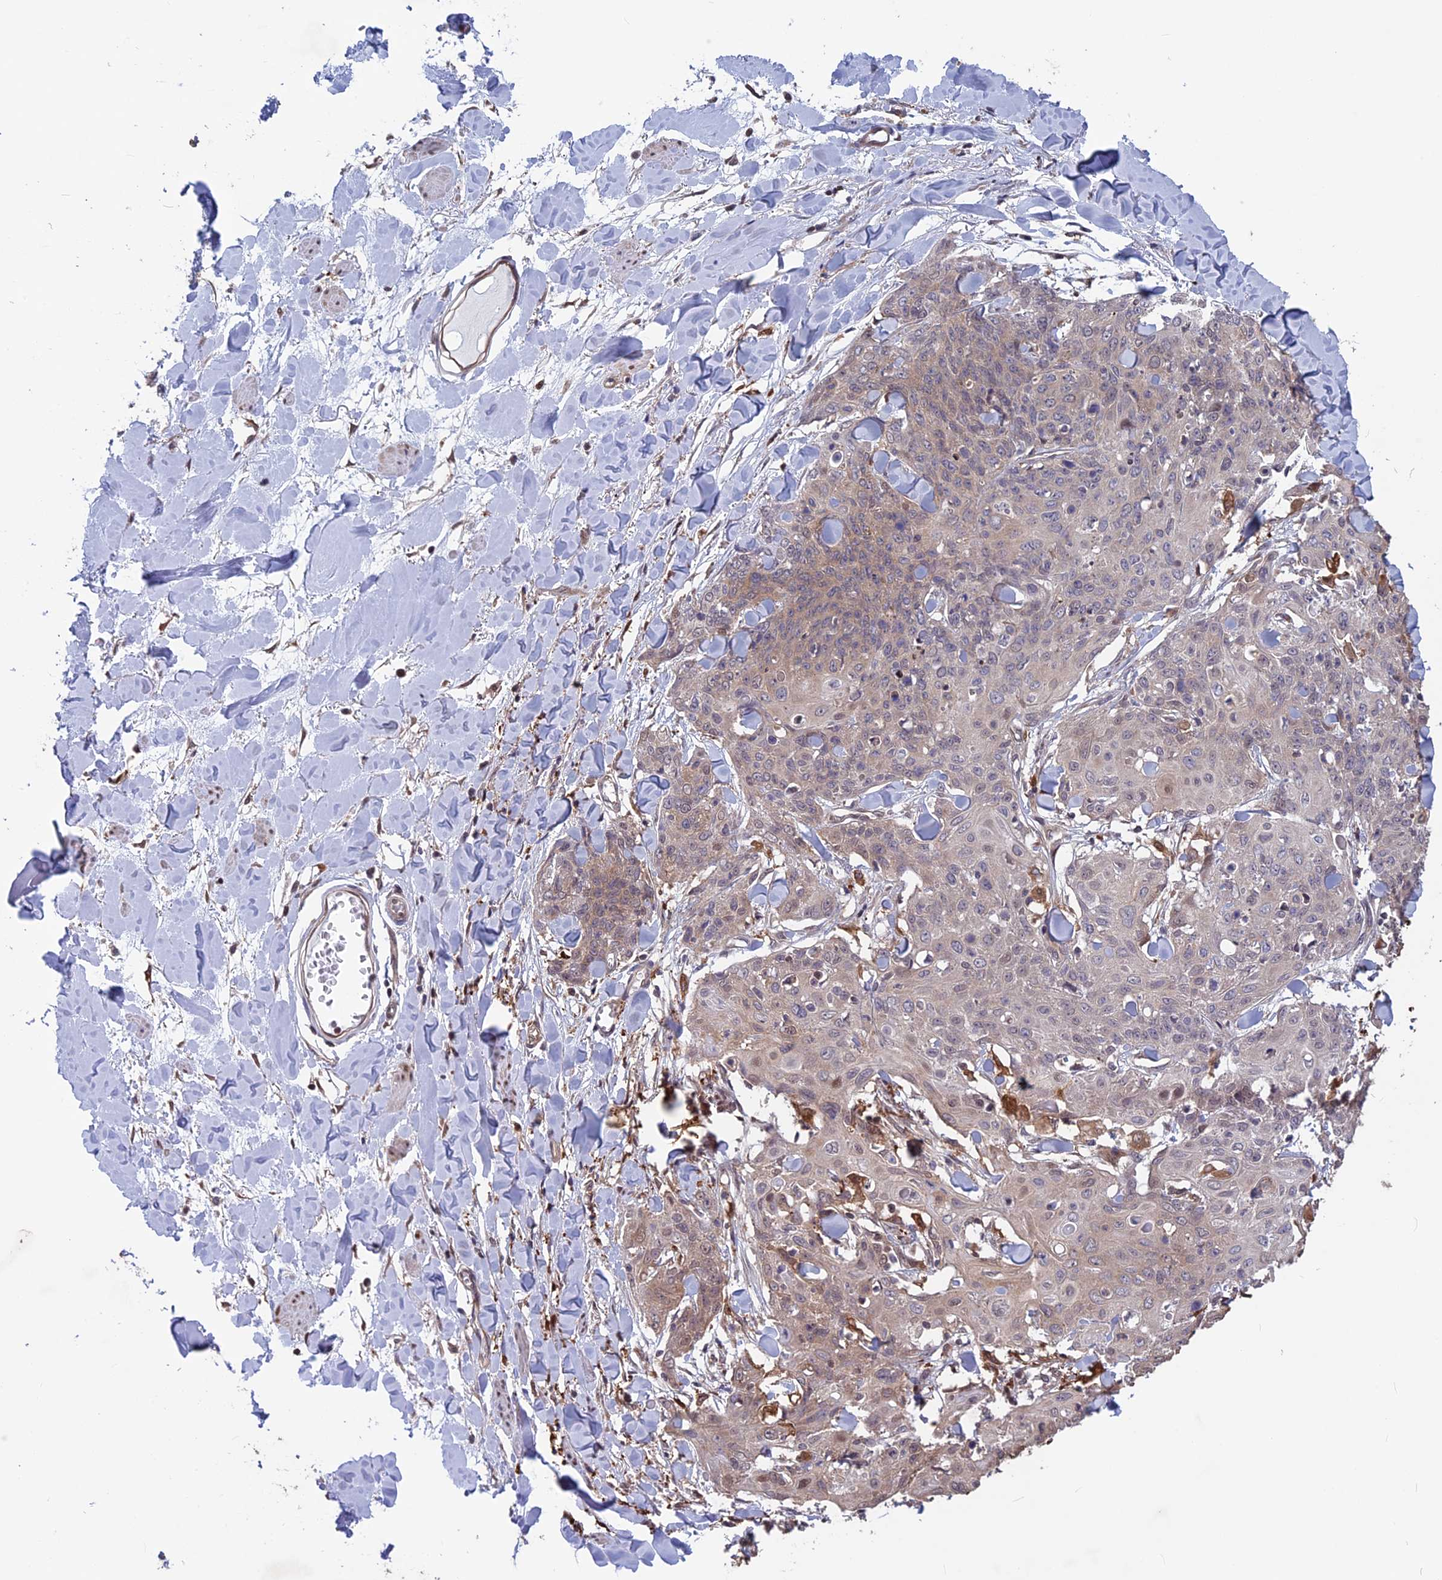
{"staining": {"intensity": "negative", "quantity": "none", "location": "none"}, "tissue": "skin cancer", "cell_type": "Tumor cells", "image_type": "cancer", "snomed": [{"axis": "morphology", "description": "Squamous cell carcinoma, NOS"}, {"axis": "topography", "description": "Skin"}, {"axis": "topography", "description": "Vulva"}], "caption": "Tumor cells show no significant expression in skin cancer (squamous cell carcinoma). Brightfield microscopy of immunohistochemistry (IHC) stained with DAB (3,3'-diaminobenzidine) (brown) and hematoxylin (blue), captured at high magnification.", "gene": "MAST2", "patient": {"sex": "female", "age": 85}}